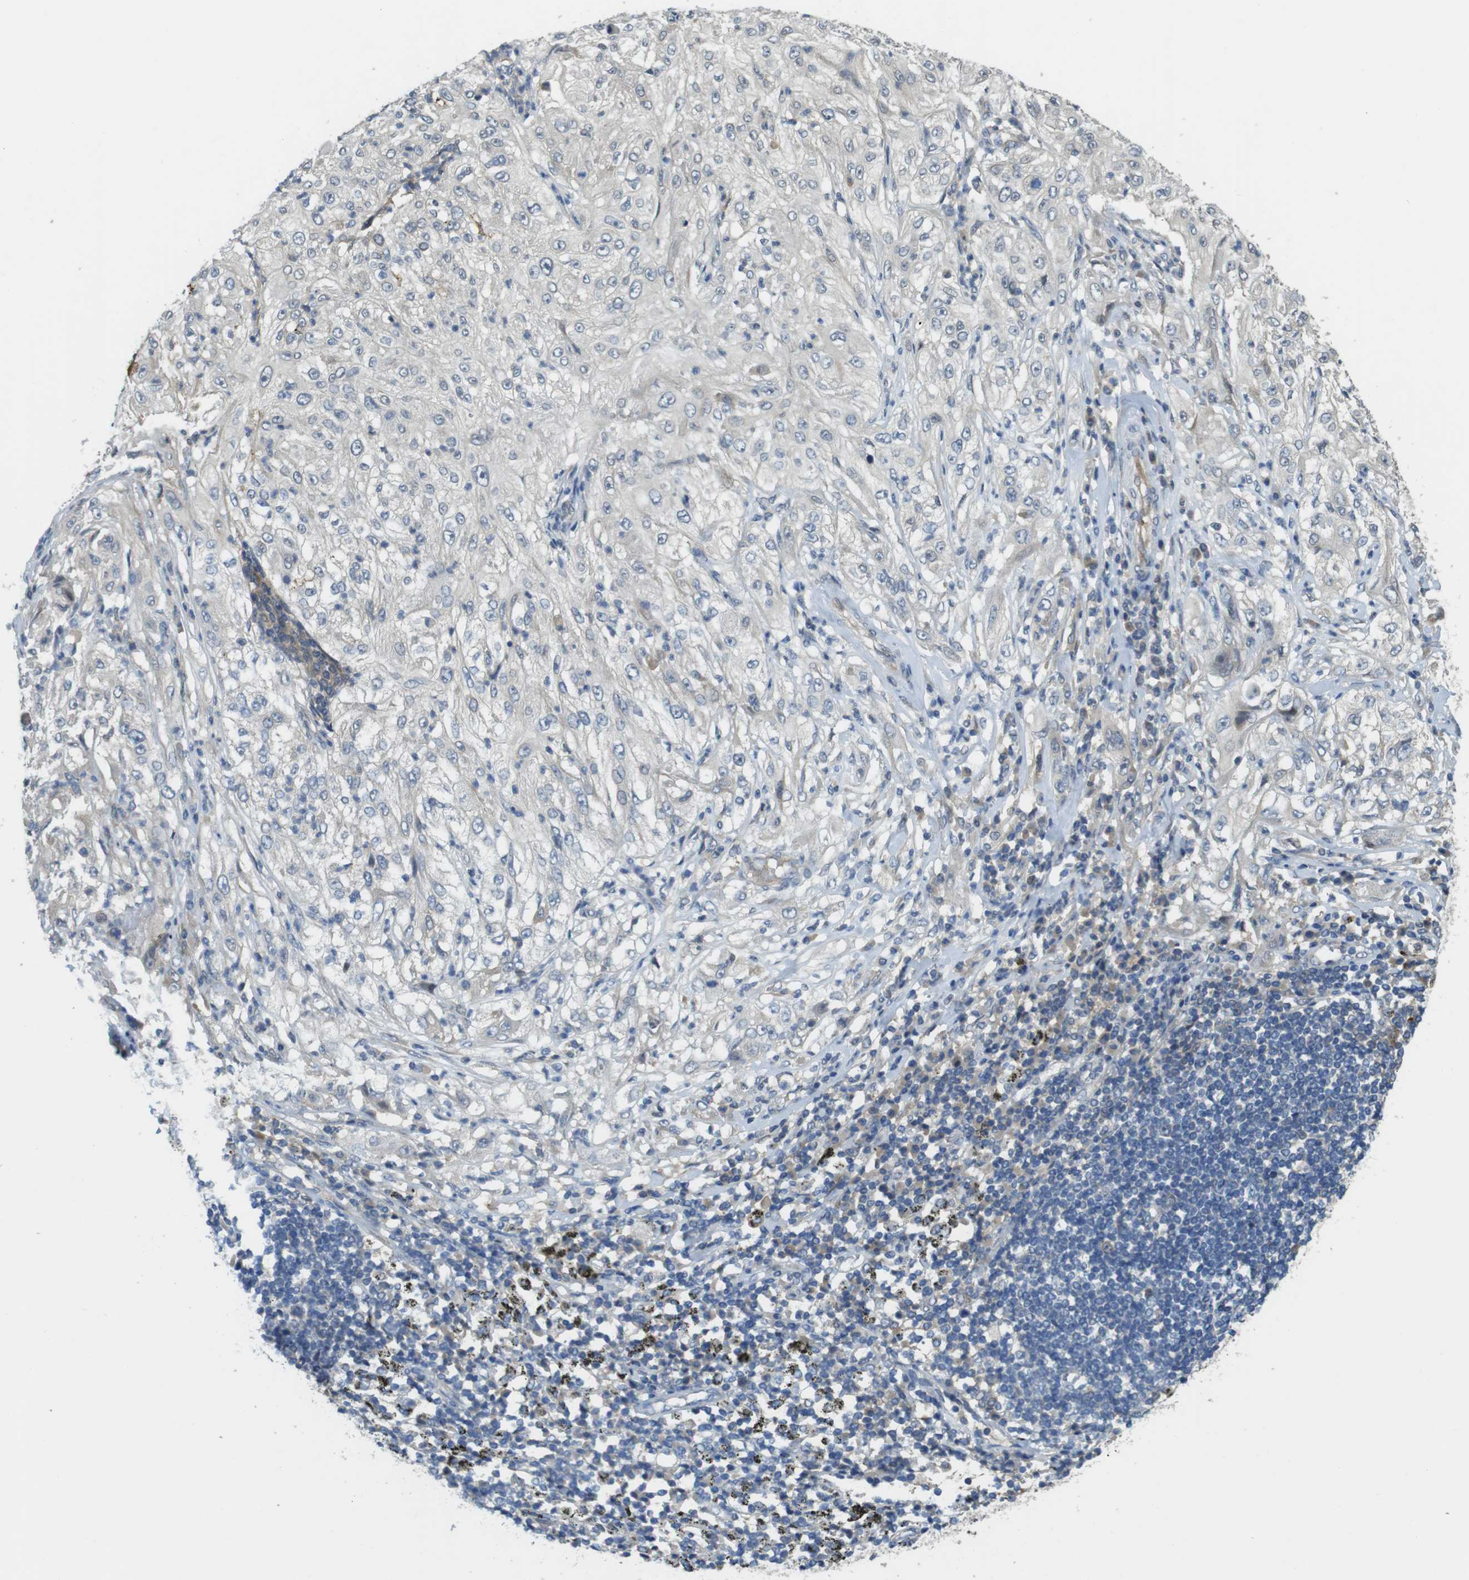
{"staining": {"intensity": "negative", "quantity": "none", "location": "none"}, "tissue": "lung cancer", "cell_type": "Tumor cells", "image_type": "cancer", "snomed": [{"axis": "morphology", "description": "Inflammation, NOS"}, {"axis": "morphology", "description": "Squamous cell carcinoma, NOS"}, {"axis": "topography", "description": "Lymph node"}, {"axis": "topography", "description": "Soft tissue"}, {"axis": "topography", "description": "Lung"}], "caption": "A photomicrograph of human squamous cell carcinoma (lung) is negative for staining in tumor cells.", "gene": "ABHD15", "patient": {"sex": "male", "age": 66}}